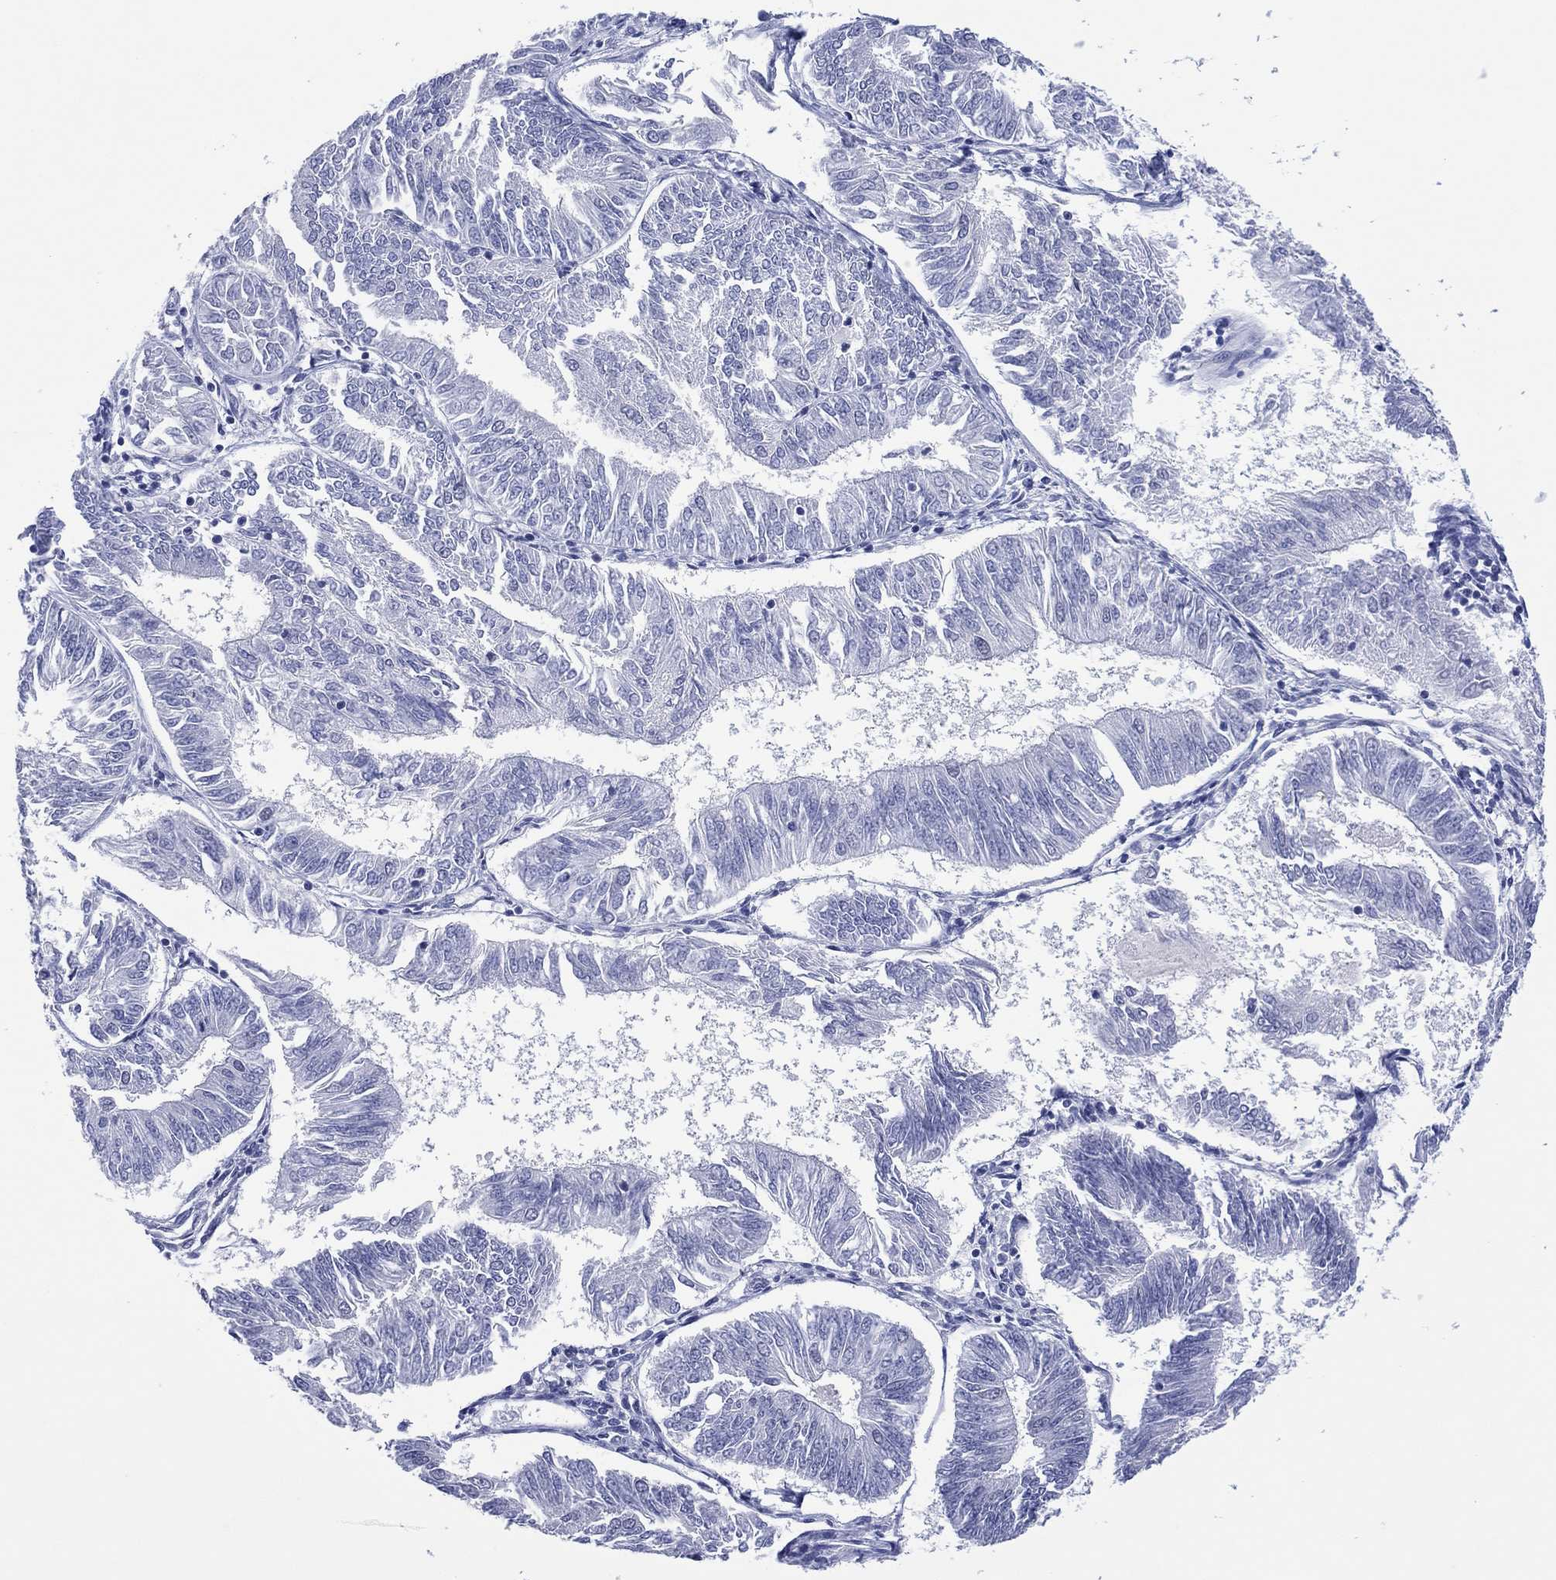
{"staining": {"intensity": "negative", "quantity": "none", "location": "none"}, "tissue": "endometrial cancer", "cell_type": "Tumor cells", "image_type": "cancer", "snomed": [{"axis": "morphology", "description": "Adenocarcinoma, NOS"}, {"axis": "topography", "description": "Endometrium"}], "caption": "High magnification brightfield microscopy of endometrial cancer stained with DAB (3,3'-diaminobenzidine) (brown) and counterstained with hematoxylin (blue): tumor cells show no significant staining. Nuclei are stained in blue.", "gene": "UTF1", "patient": {"sex": "female", "age": 58}}